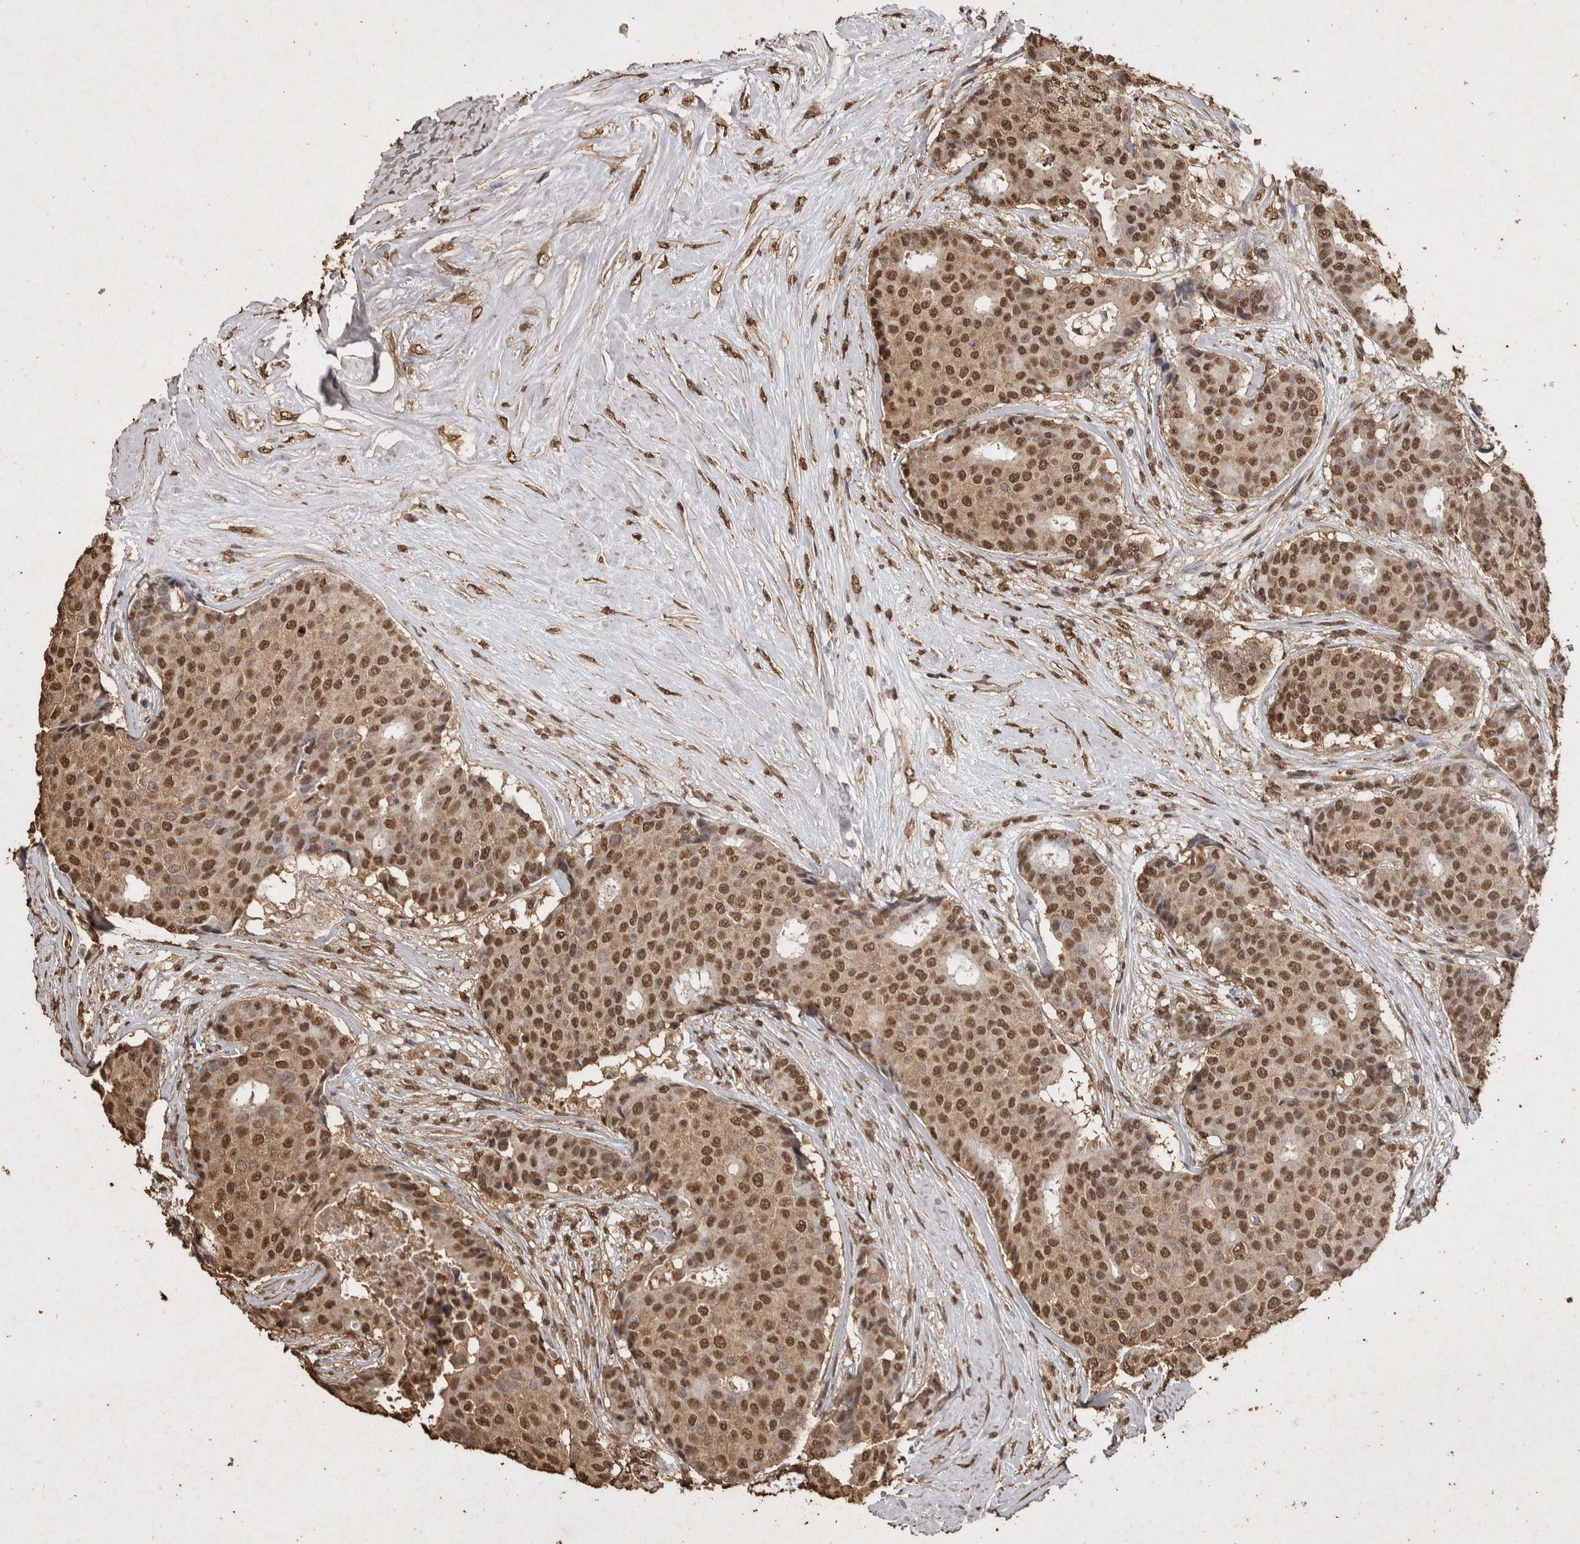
{"staining": {"intensity": "strong", "quantity": ">75%", "location": "nuclear"}, "tissue": "breast cancer", "cell_type": "Tumor cells", "image_type": "cancer", "snomed": [{"axis": "morphology", "description": "Duct carcinoma"}, {"axis": "topography", "description": "Breast"}], "caption": "DAB immunohistochemical staining of human breast cancer demonstrates strong nuclear protein positivity in about >75% of tumor cells.", "gene": "FSTL3", "patient": {"sex": "female", "age": 75}}